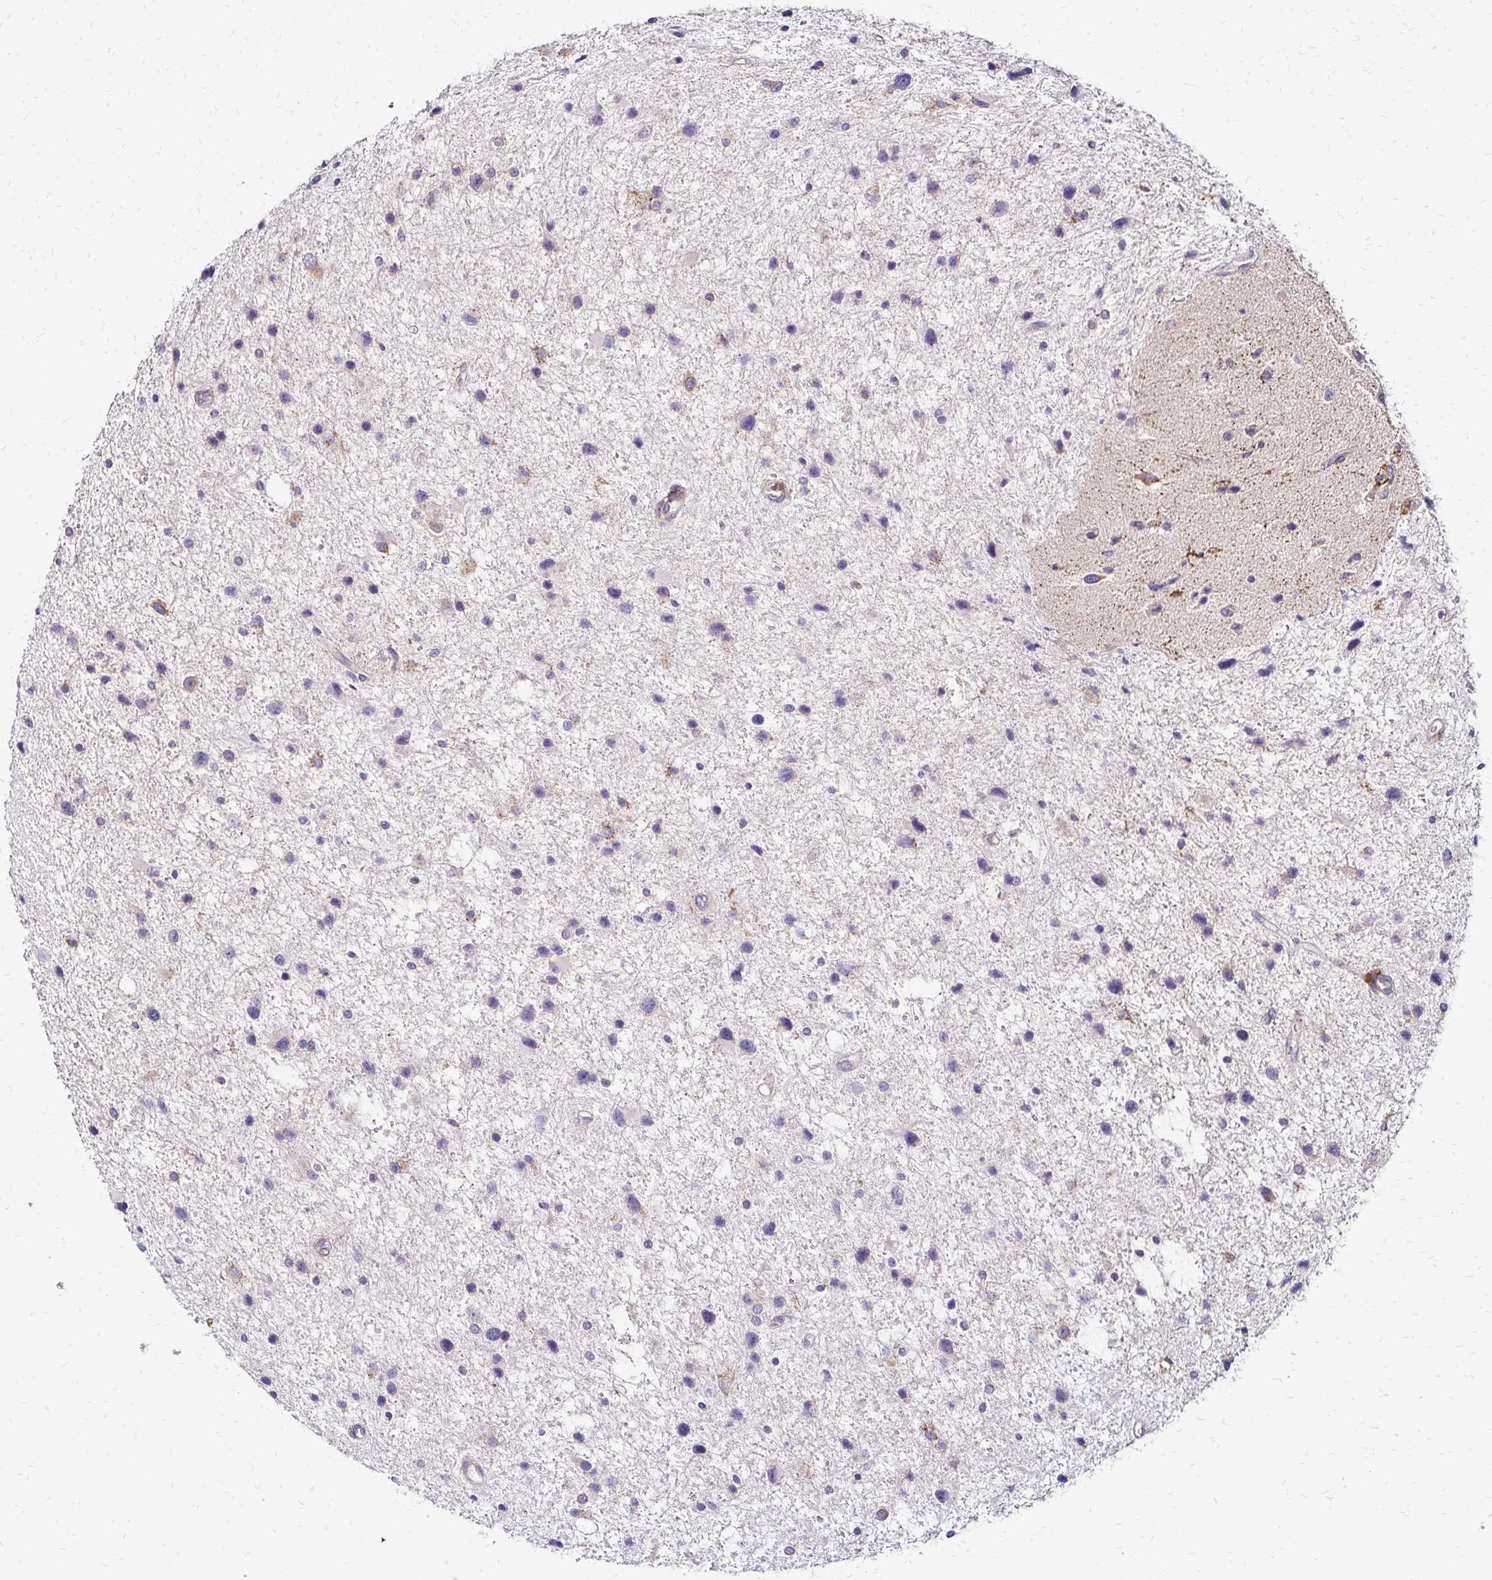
{"staining": {"intensity": "negative", "quantity": "none", "location": "none"}, "tissue": "glioma", "cell_type": "Tumor cells", "image_type": "cancer", "snomed": [{"axis": "morphology", "description": "Glioma, malignant, Low grade"}, {"axis": "topography", "description": "Brain"}], "caption": "Malignant glioma (low-grade) stained for a protein using immunohistochemistry displays no expression tumor cells.", "gene": "IDUA", "patient": {"sex": "female", "age": 32}}